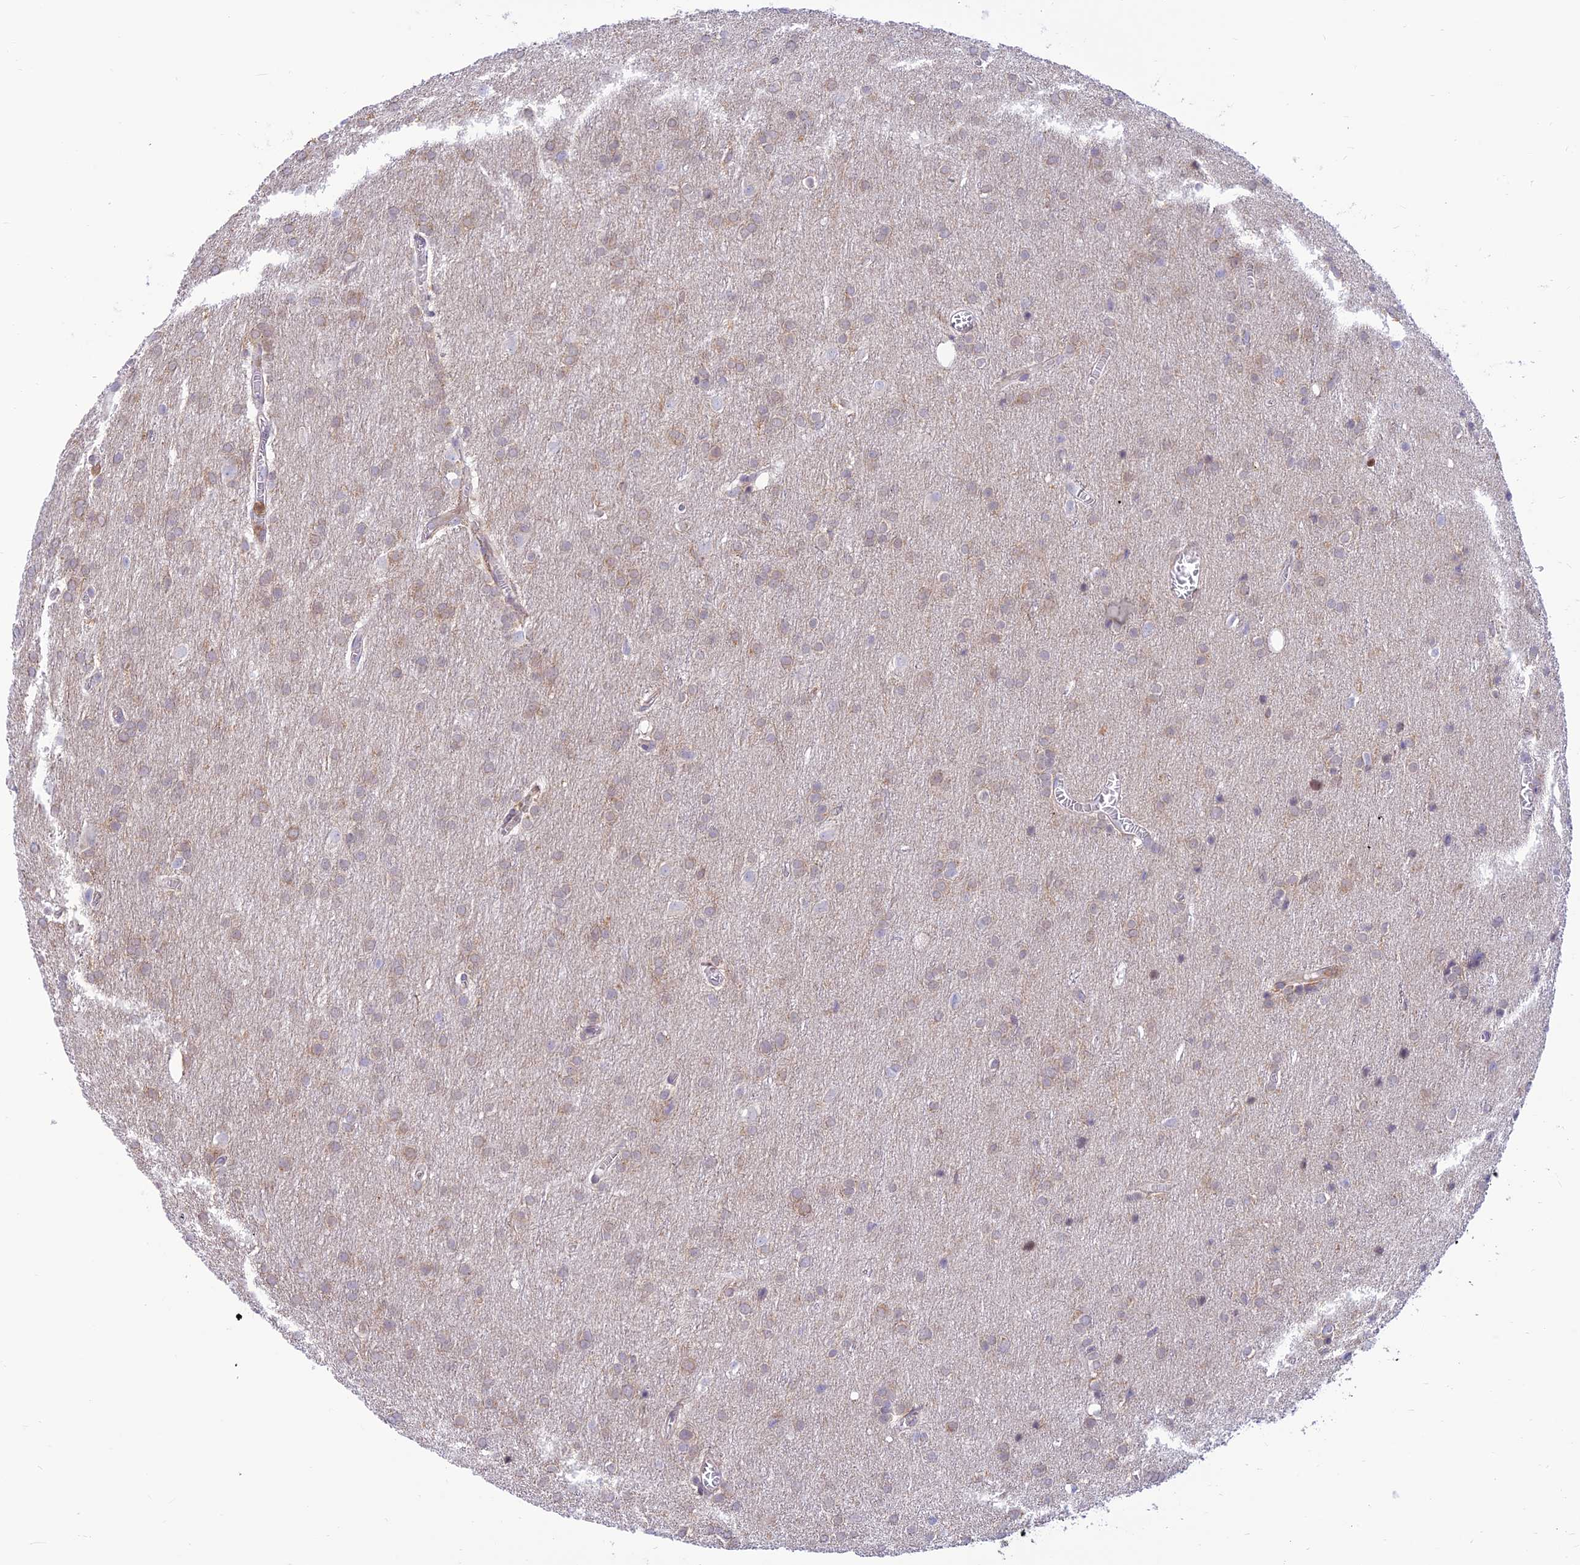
{"staining": {"intensity": "weak", "quantity": "<25%", "location": "cytoplasmic/membranous"}, "tissue": "glioma", "cell_type": "Tumor cells", "image_type": "cancer", "snomed": [{"axis": "morphology", "description": "Glioma, malignant, Low grade"}, {"axis": "topography", "description": "Brain"}], "caption": "Human glioma stained for a protein using immunohistochemistry demonstrates no positivity in tumor cells.", "gene": "FAM186B", "patient": {"sex": "female", "age": 32}}